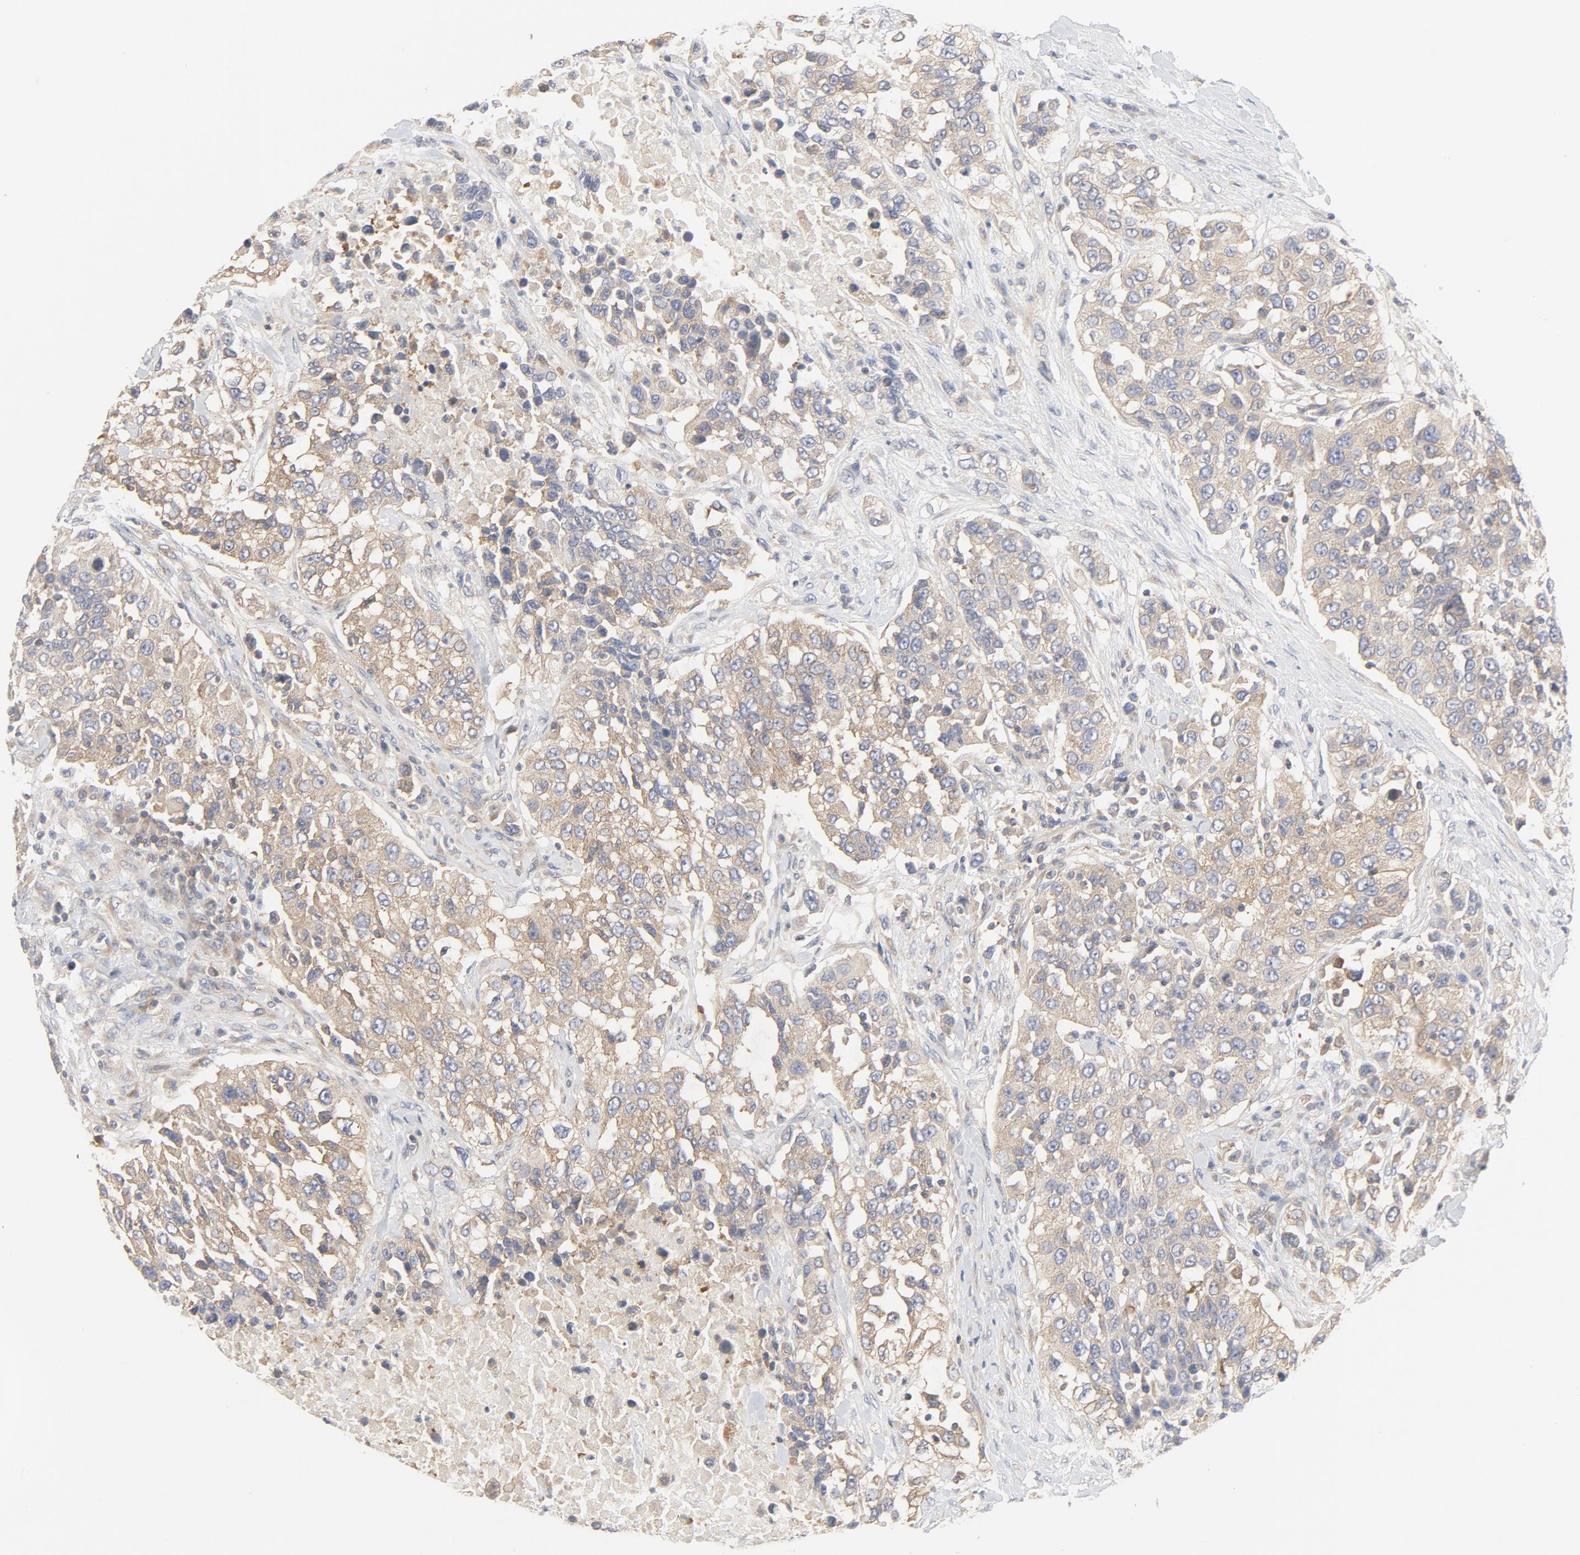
{"staining": {"intensity": "moderate", "quantity": ">75%", "location": "cytoplasmic/membranous"}, "tissue": "urothelial cancer", "cell_type": "Tumor cells", "image_type": "cancer", "snomed": [{"axis": "morphology", "description": "Urothelial carcinoma, High grade"}, {"axis": "topography", "description": "Urinary bladder"}], "caption": "Immunohistochemistry (IHC) histopathology image of urothelial cancer stained for a protein (brown), which shows medium levels of moderate cytoplasmic/membranous positivity in about >75% of tumor cells.", "gene": "RABEP1", "patient": {"sex": "female", "age": 80}}